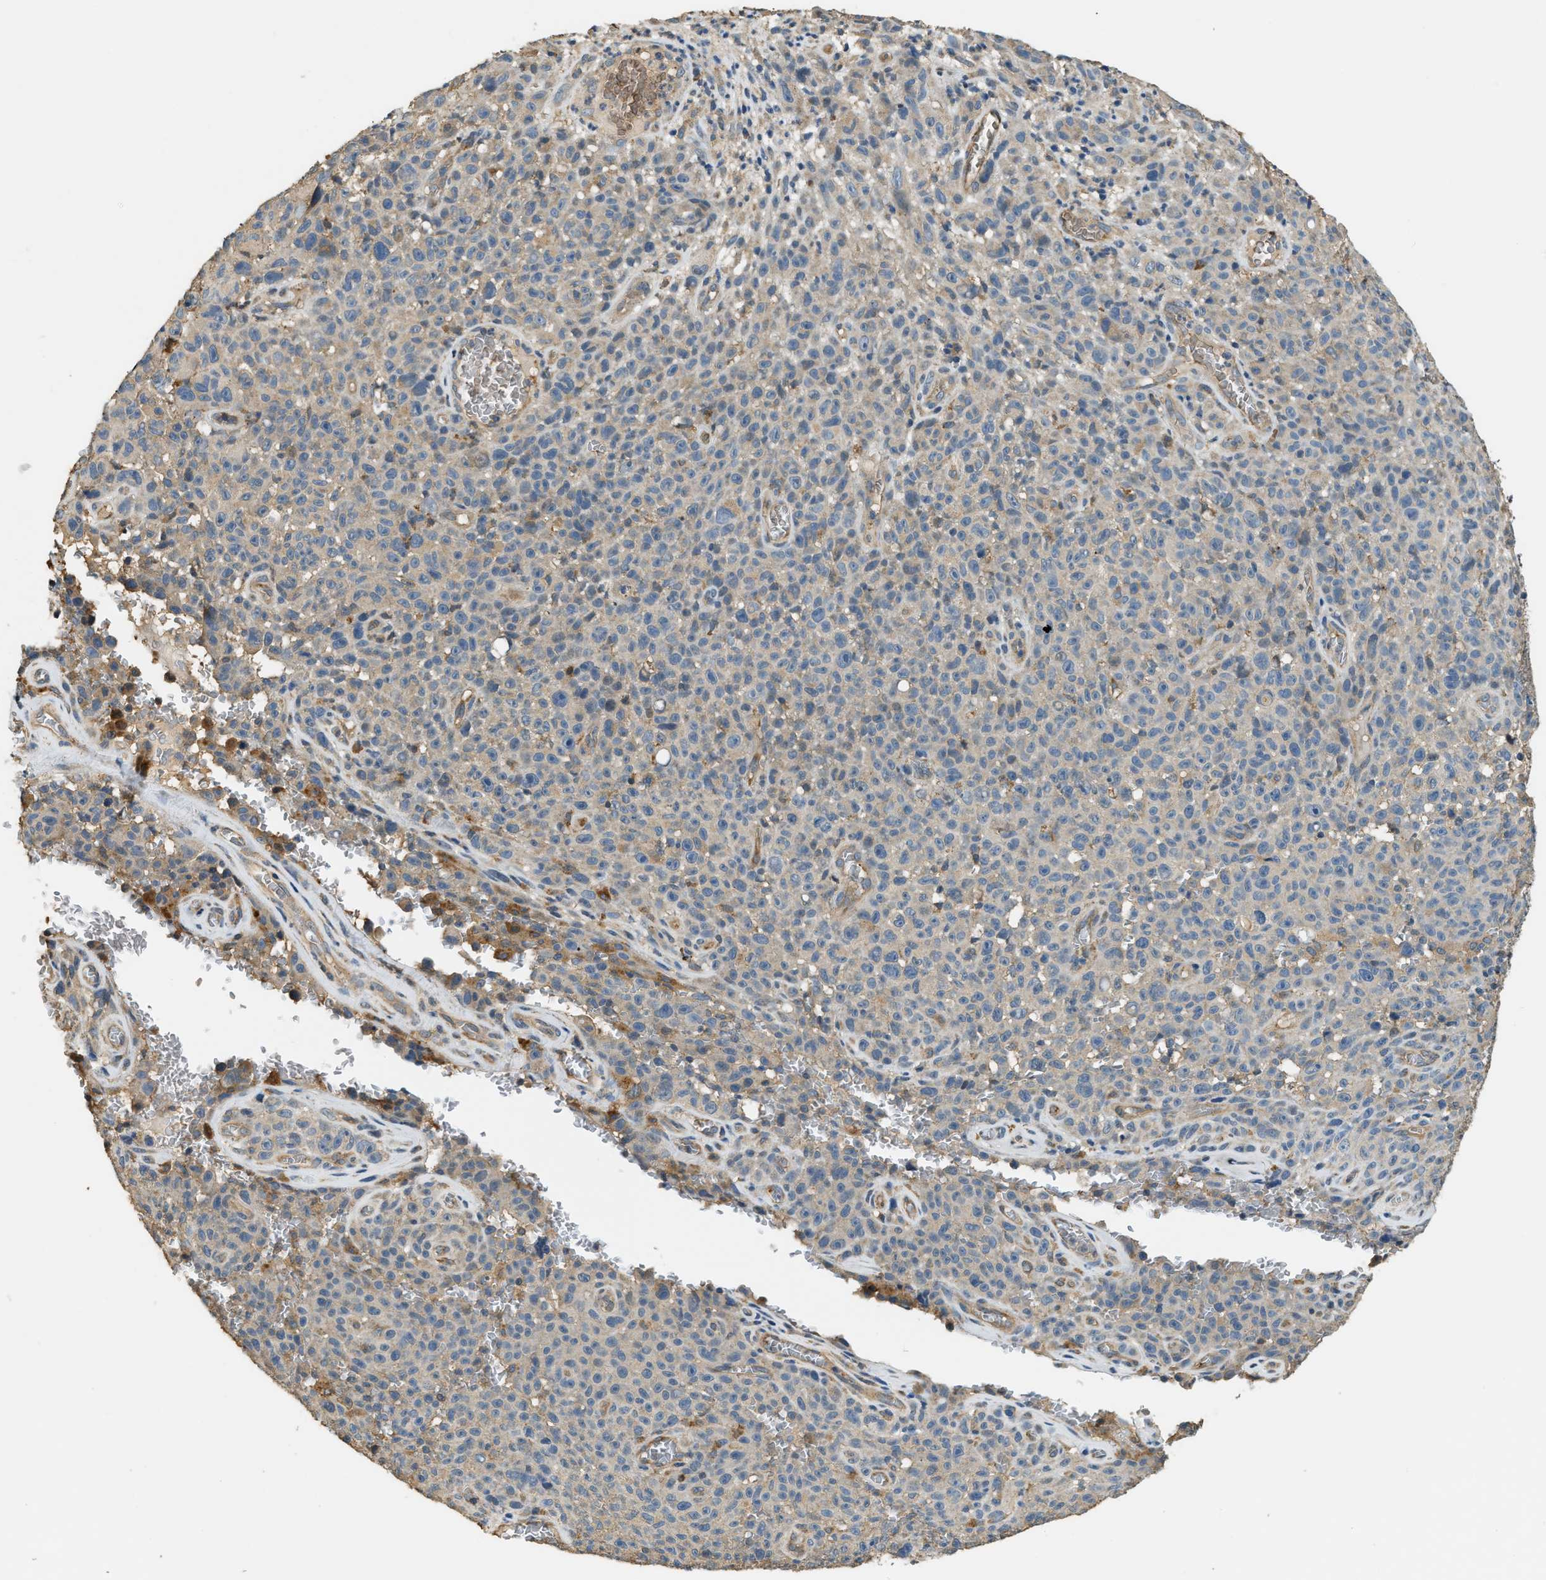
{"staining": {"intensity": "weak", "quantity": "<25%", "location": "cytoplasmic/membranous"}, "tissue": "melanoma", "cell_type": "Tumor cells", "image_type": "cancer", "snomed": [{"axis": "morphology", "description": "Malignant melanoma, NOS"}, {"axis": "topography", "description": "Skin"}], "caption": "An image of melanoma stained for a protein exhibits no brown staining in tumor cells.", "gene": "CFLAR", "patient": {"sex": "female", "age": 82}}